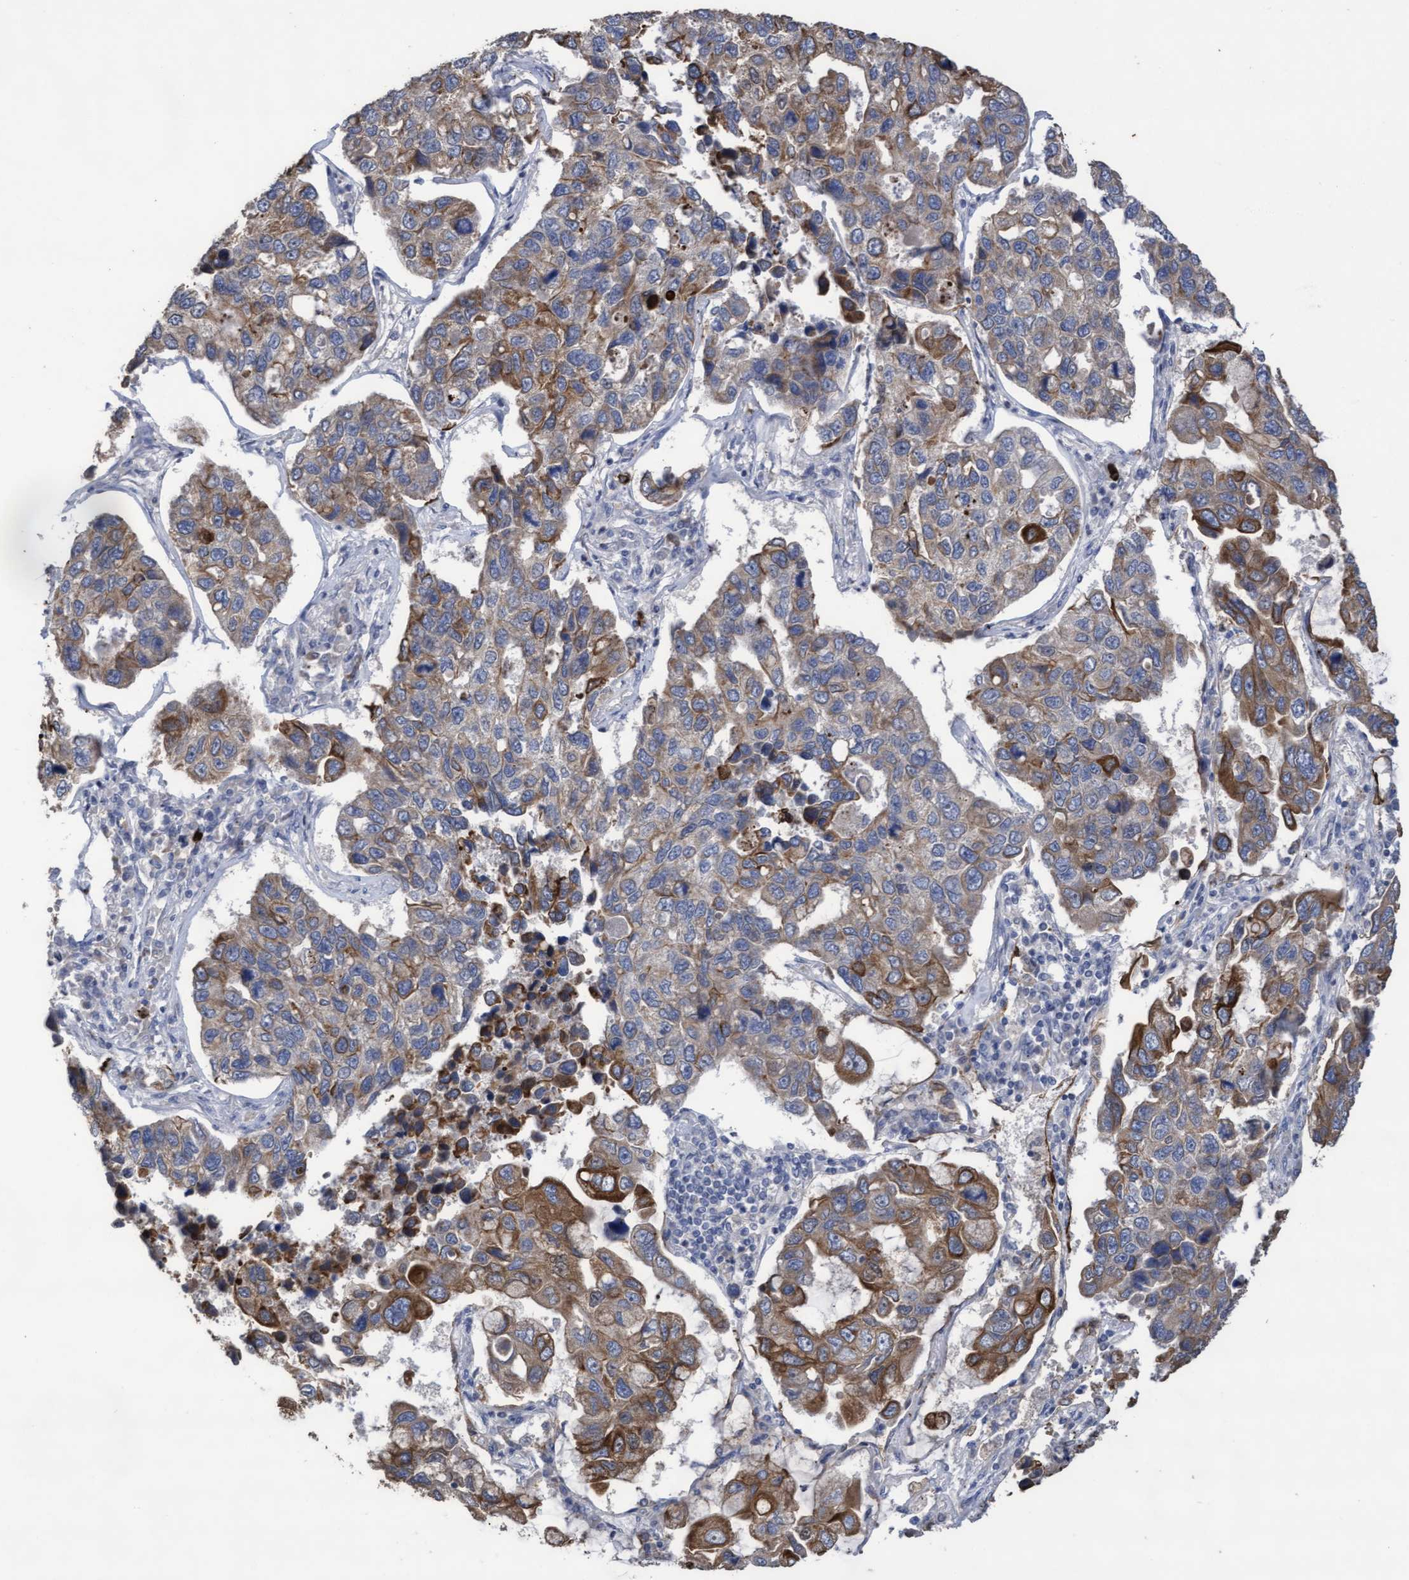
{"staining": {"intensity": "weak", "quantity": ">75%", "location": "cytoplasmic/membranous"}, "tissue": "lung cancer", "cell_type": "Tumor cells", "image_type": "cancer", "snomed": [{"axis": "morphology", "description": "Adenocarcinoma, NOS"}, {"axis": "topography", "description": "Lung"}], "caption": "There is low levels of weak cytoplasmic/membranous expression in tumor cells of lung cancer, as demonstrated by immunohistochemical staining (brown color).", "gene": "KRT24", "patient": {"sex": "male", "age": 64}}